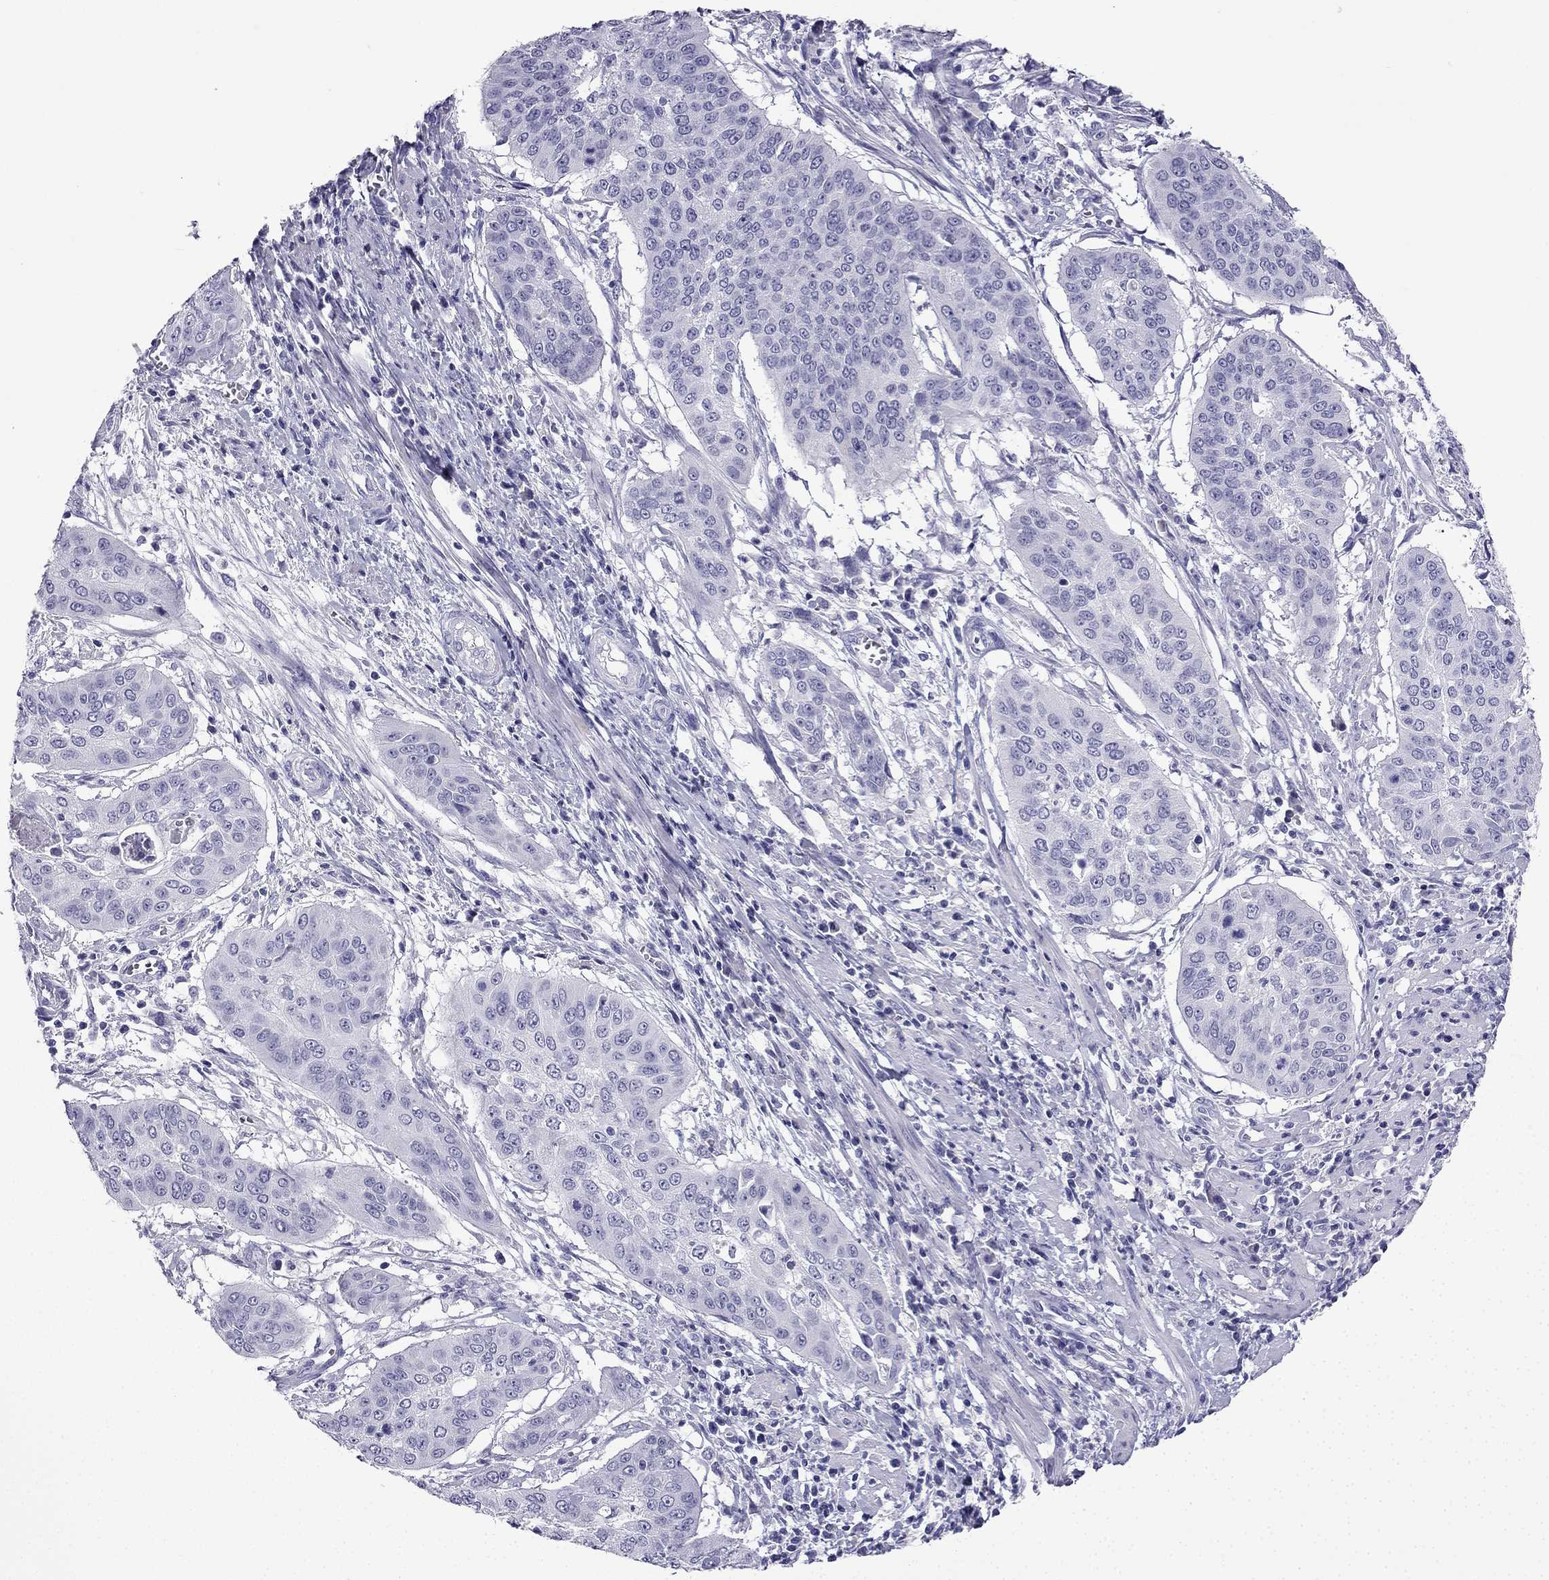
{"staining": {"intensity": "negative", "quantity": "none", "location": "none"}, "tissue": "cervical cancer", "cell_type": "Tumor cells", "image_type": "cancer", "snomed": [{"axis": "morphology", "description": "Squamous cell carcinoma, NOS"}, {"axis": "topography", "description": "Cervix"}], "caption": "DAB immunohistochemical staining of human squamous cell carcinoma (cervical) demonstrates no significant positivity in tumor cells.", "gene": "NPTX1", "patient": {"sex": "female", "age": 39}}